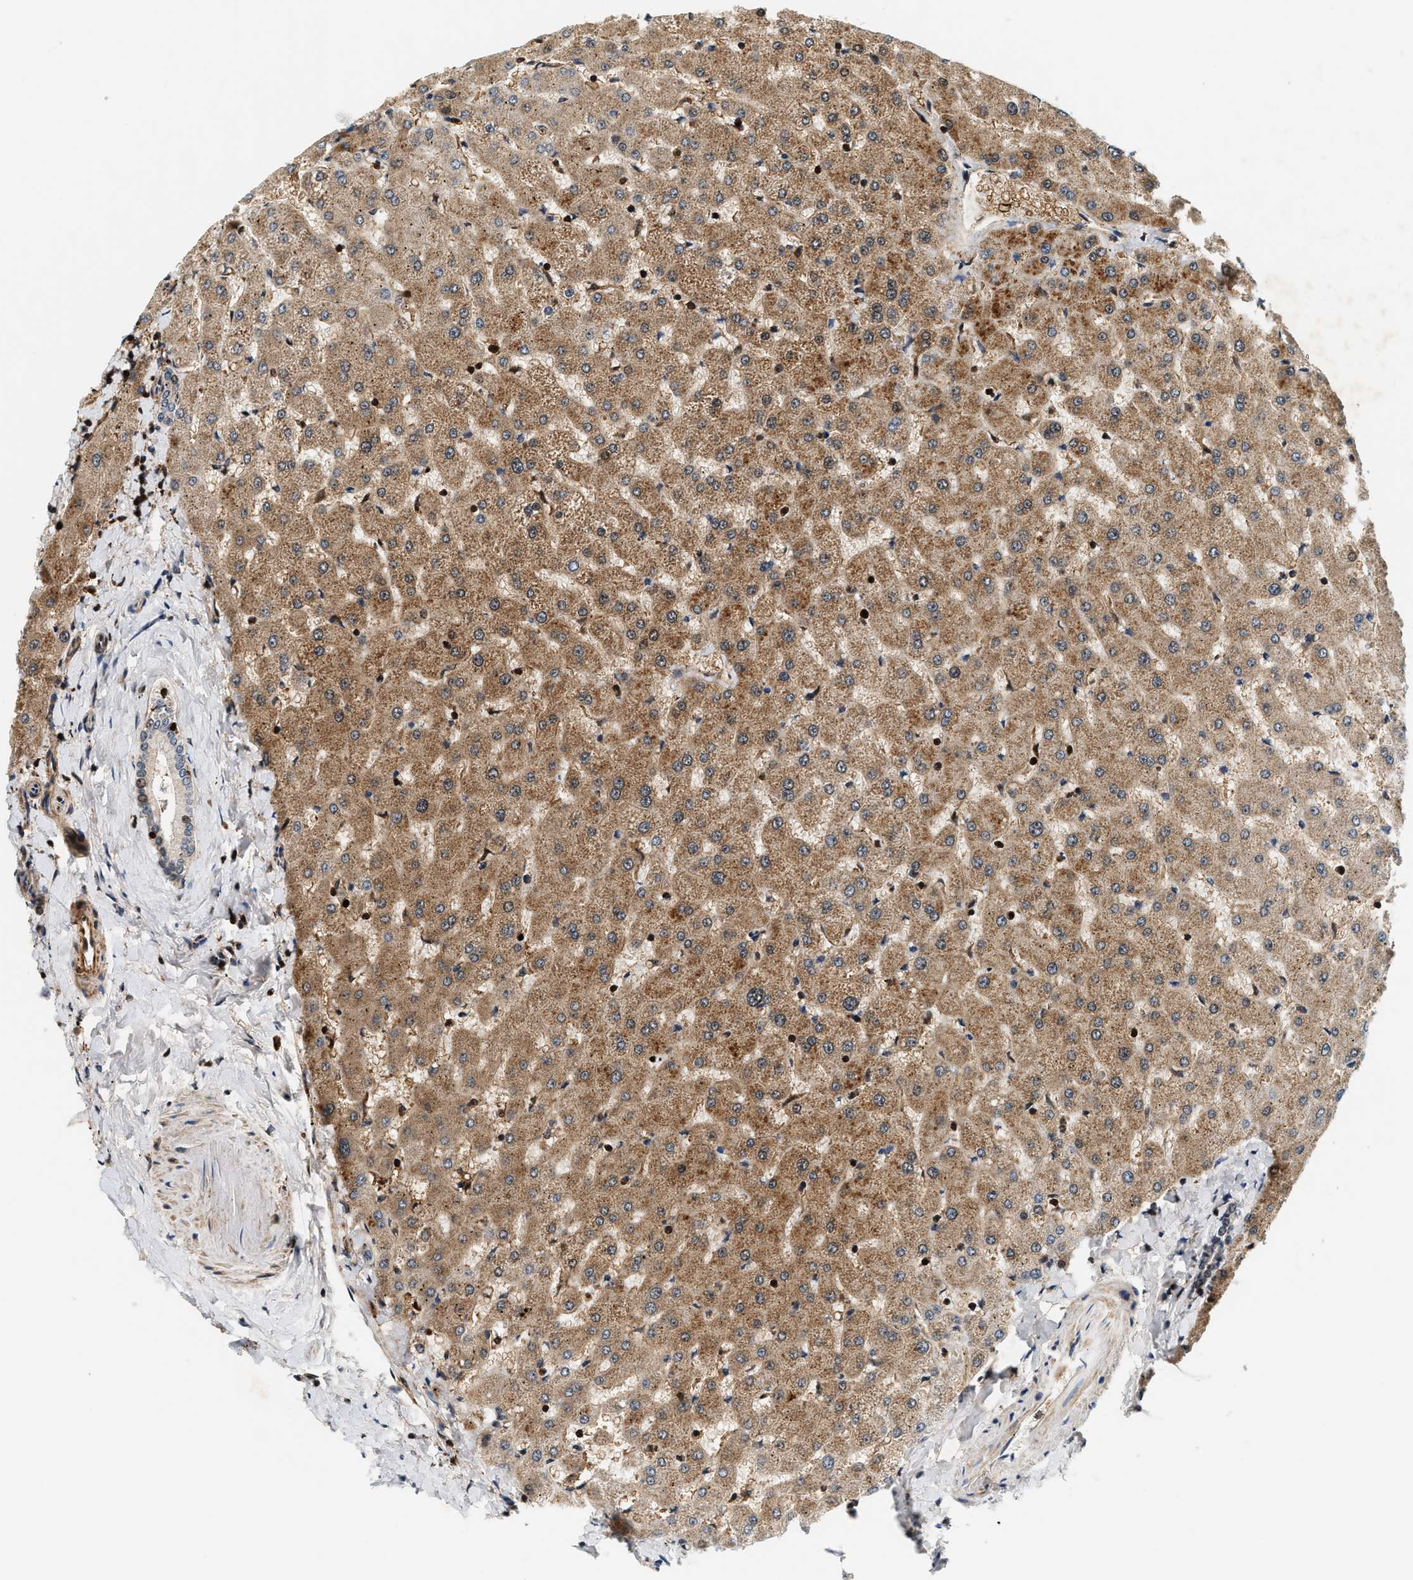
{"staining": {"intensity": "weak", "quantity": ">75%", "location": "cytoplasmic/membranous"}, "tissue": "liver", "cell_type": "Cholangiocytes", "image_type": "normal", "snomed": [{"axis": "morphology", "description": "Normal tissue, NOS"}, {"axis": "topography", "description": "Liver"}], "caption": "High-power microscopy captured an immunohistochemistry (IHC) micrograph of benign liver, revealing weak cytoplasmic/membranous expression in approximately >75% of cholangiocytes. (brown staining indicates protein expression, while blue staining denotes nuclei).", "gene": "SAMD9", "patient": {"sex": "female", "age": 63}}